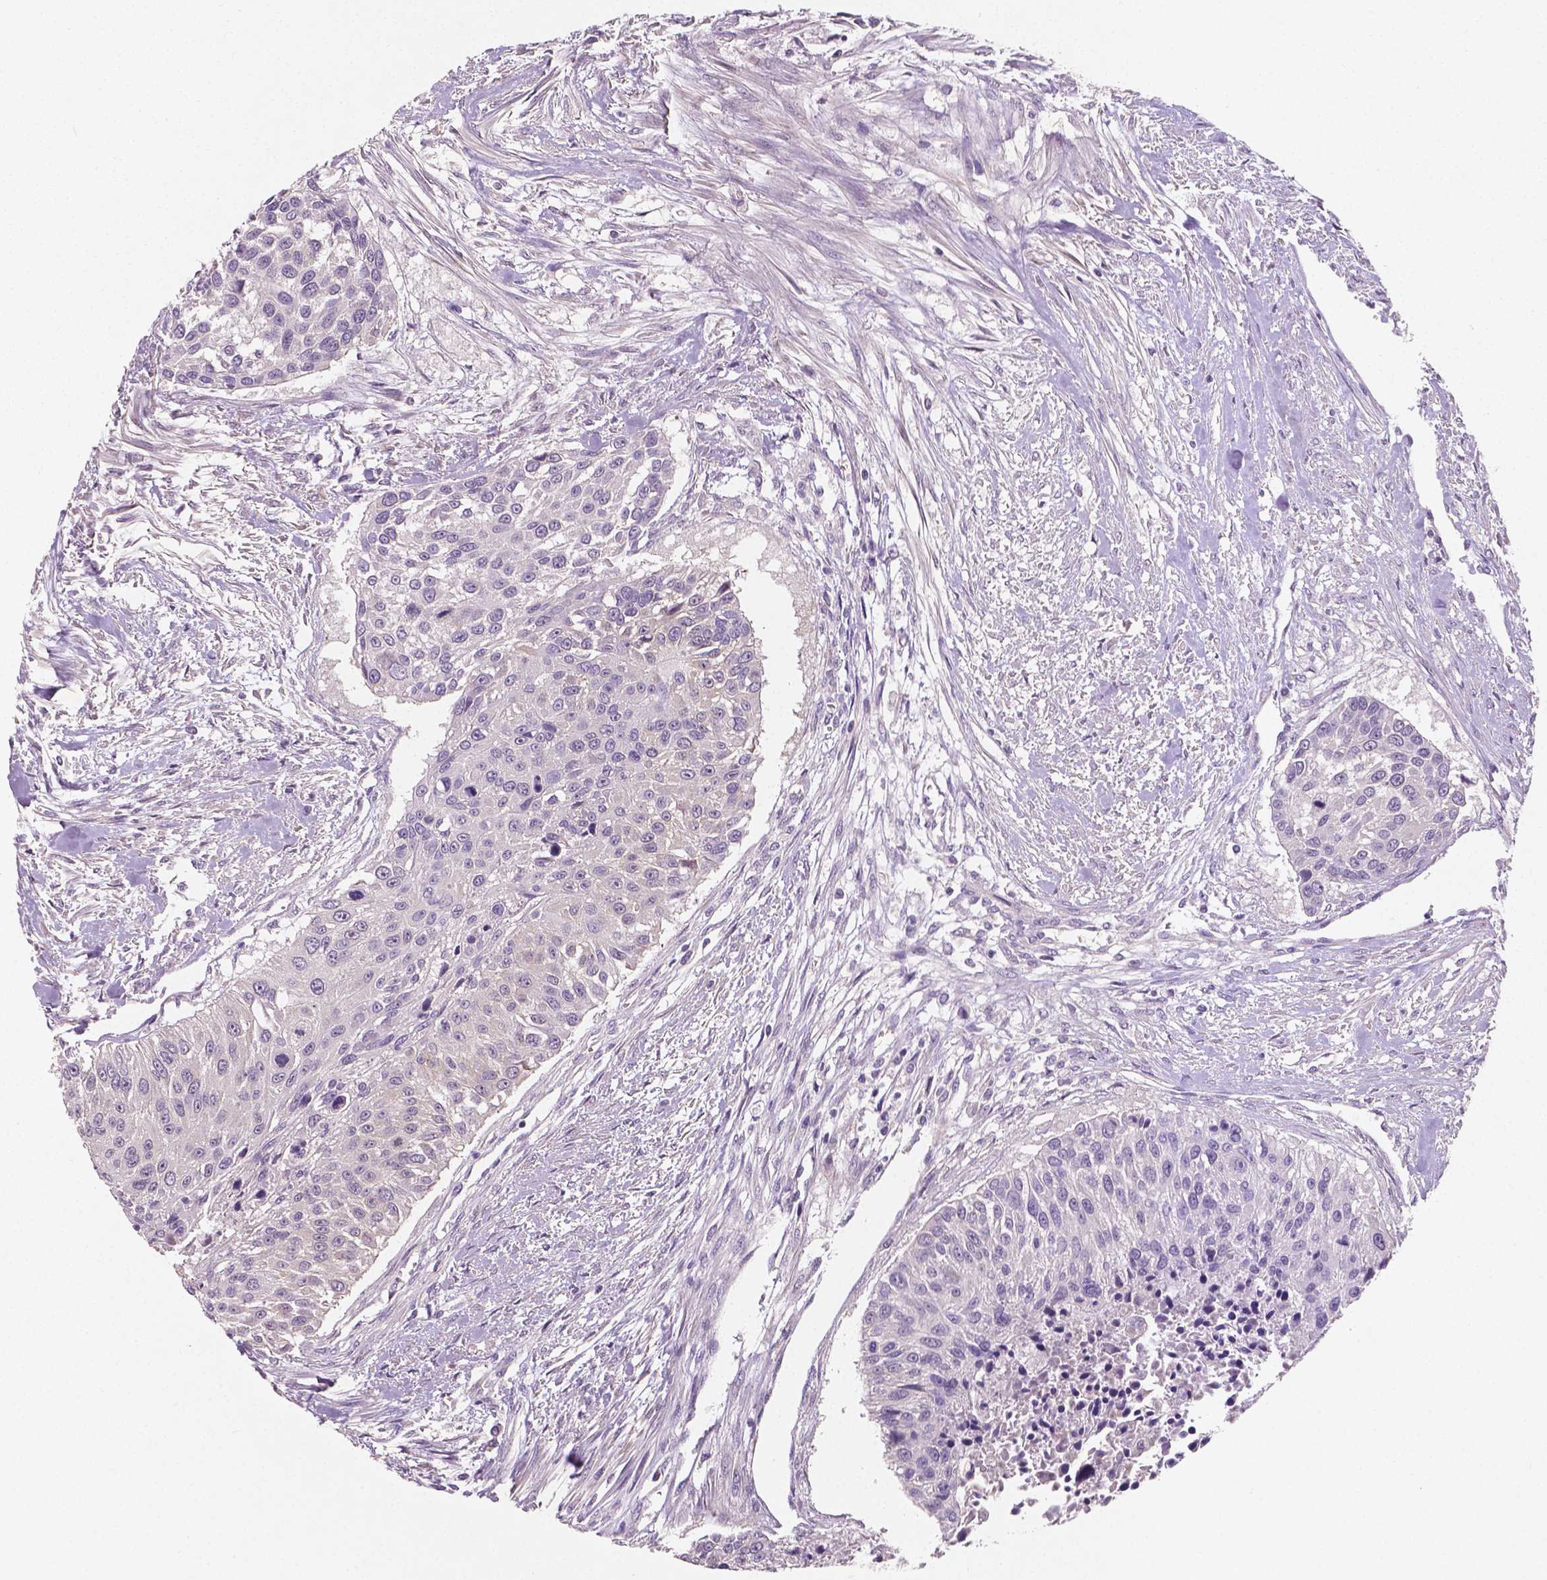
{"staining": {"intensity": "negative", "quantity": "none", "location": "none"}, "tissue": "urothelial cancer", "cell_type": "Tumor cells", "image_type": "cancer", "snomed": [{"axis": "morphology", "description": "Urothelial carcinoma, NOS"}, {"axis": "topography", "description": "Urinary bladder"}], "caption": "This is an IHC photomicrograph of urothelial cancer. There is no positivity in tumor cells.", "gene": "LSM14B", "patient": {"sex": "male", "age": 55}}